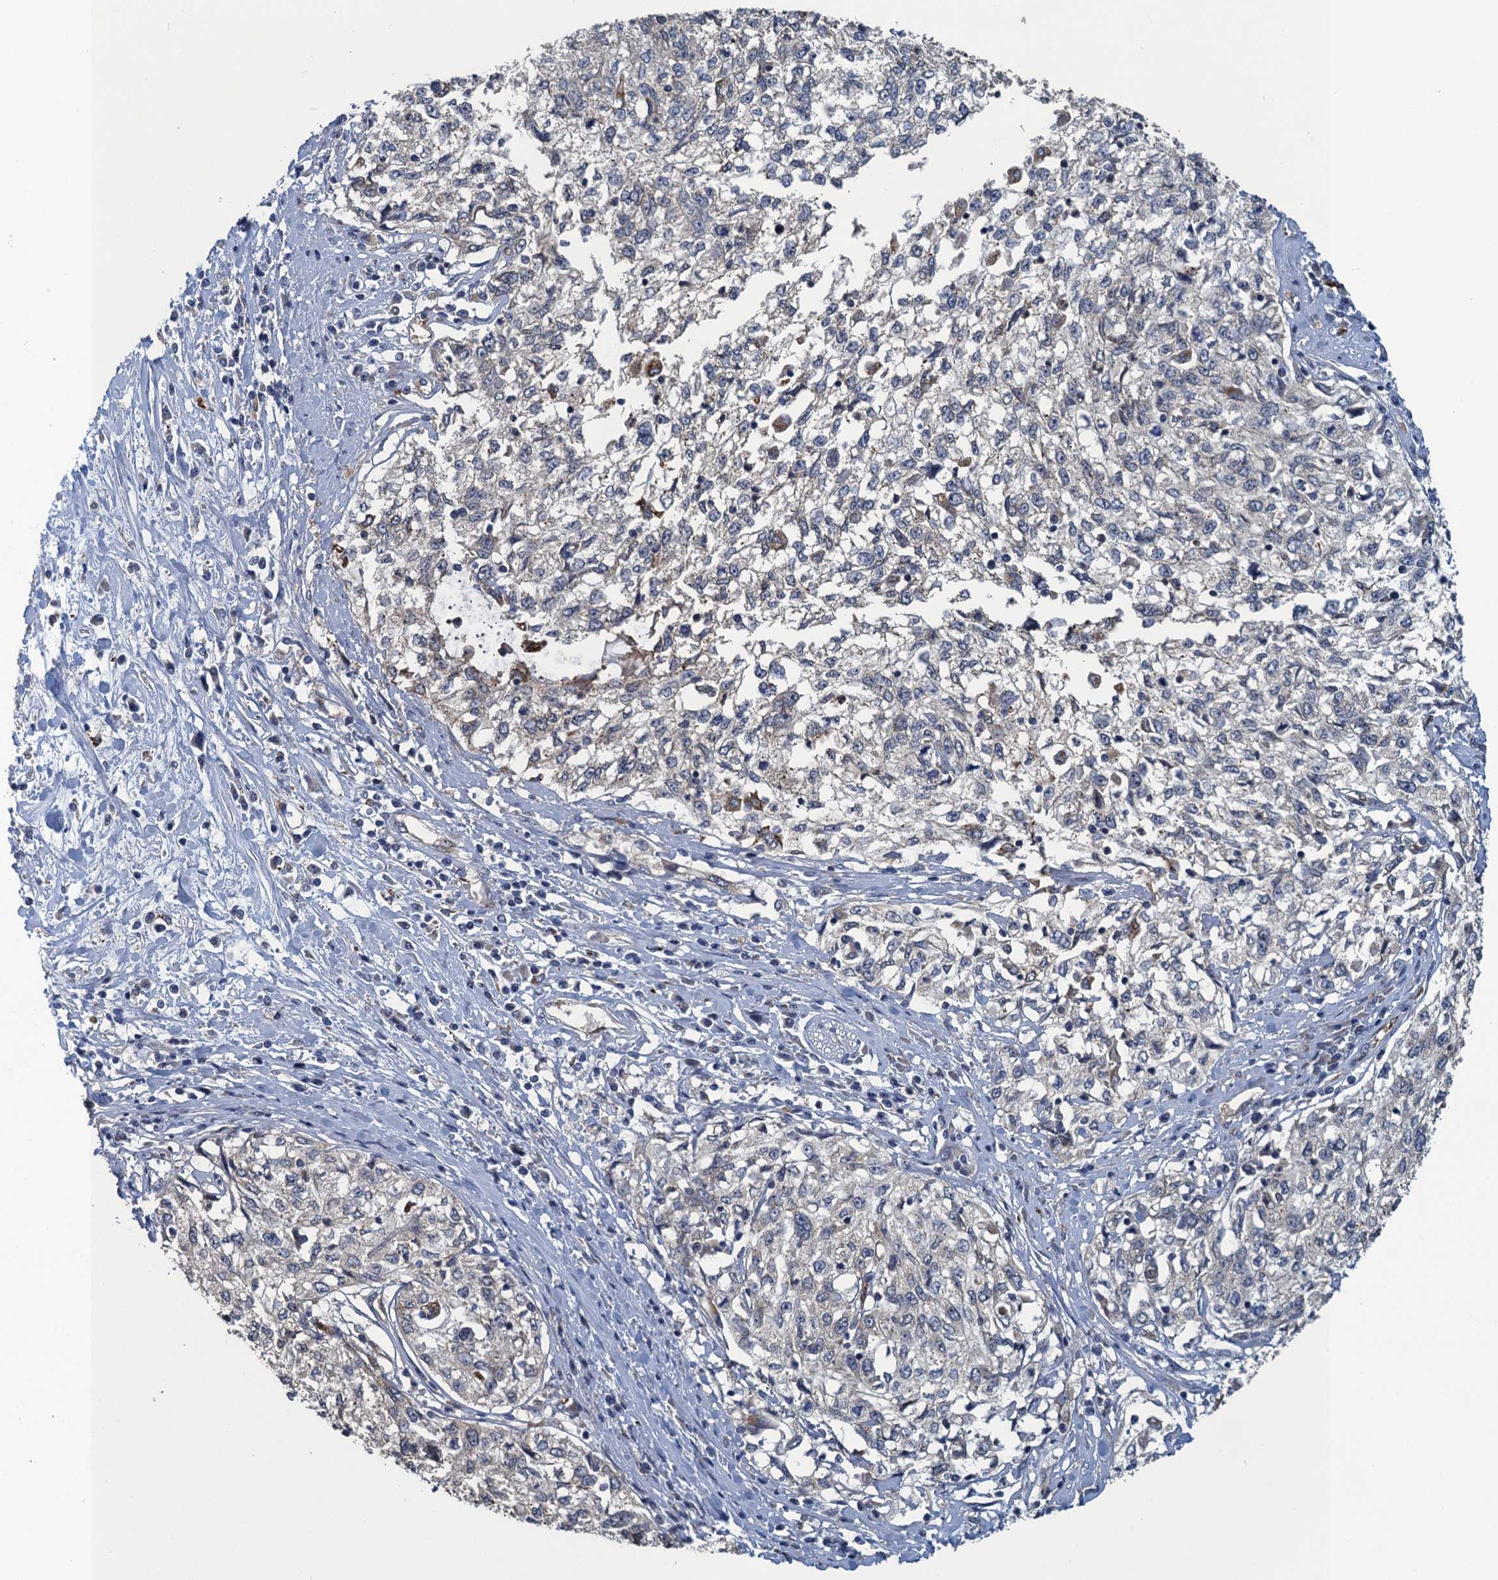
{"staining": {"intensity": "negative", "quantity": "none", "location": "none"}, "tissue": "cervical cancer", "cell_type": "Tumor cells", "image_type": "cancer", "snomed": [{"axis": "morphology", "description": "Squamous cell carcinoma, NOS"}, {"axis": "topography", "description": "Cervix"}], "caption": "High power microscopy histopathology image of an immunohistochemistry histopathology image of squamous cell carcinoma (cervical), revealing no significant positivity in tumor cells.", "gene": "KBTBD8", "patient": {"sex": "female", "age": 57}}